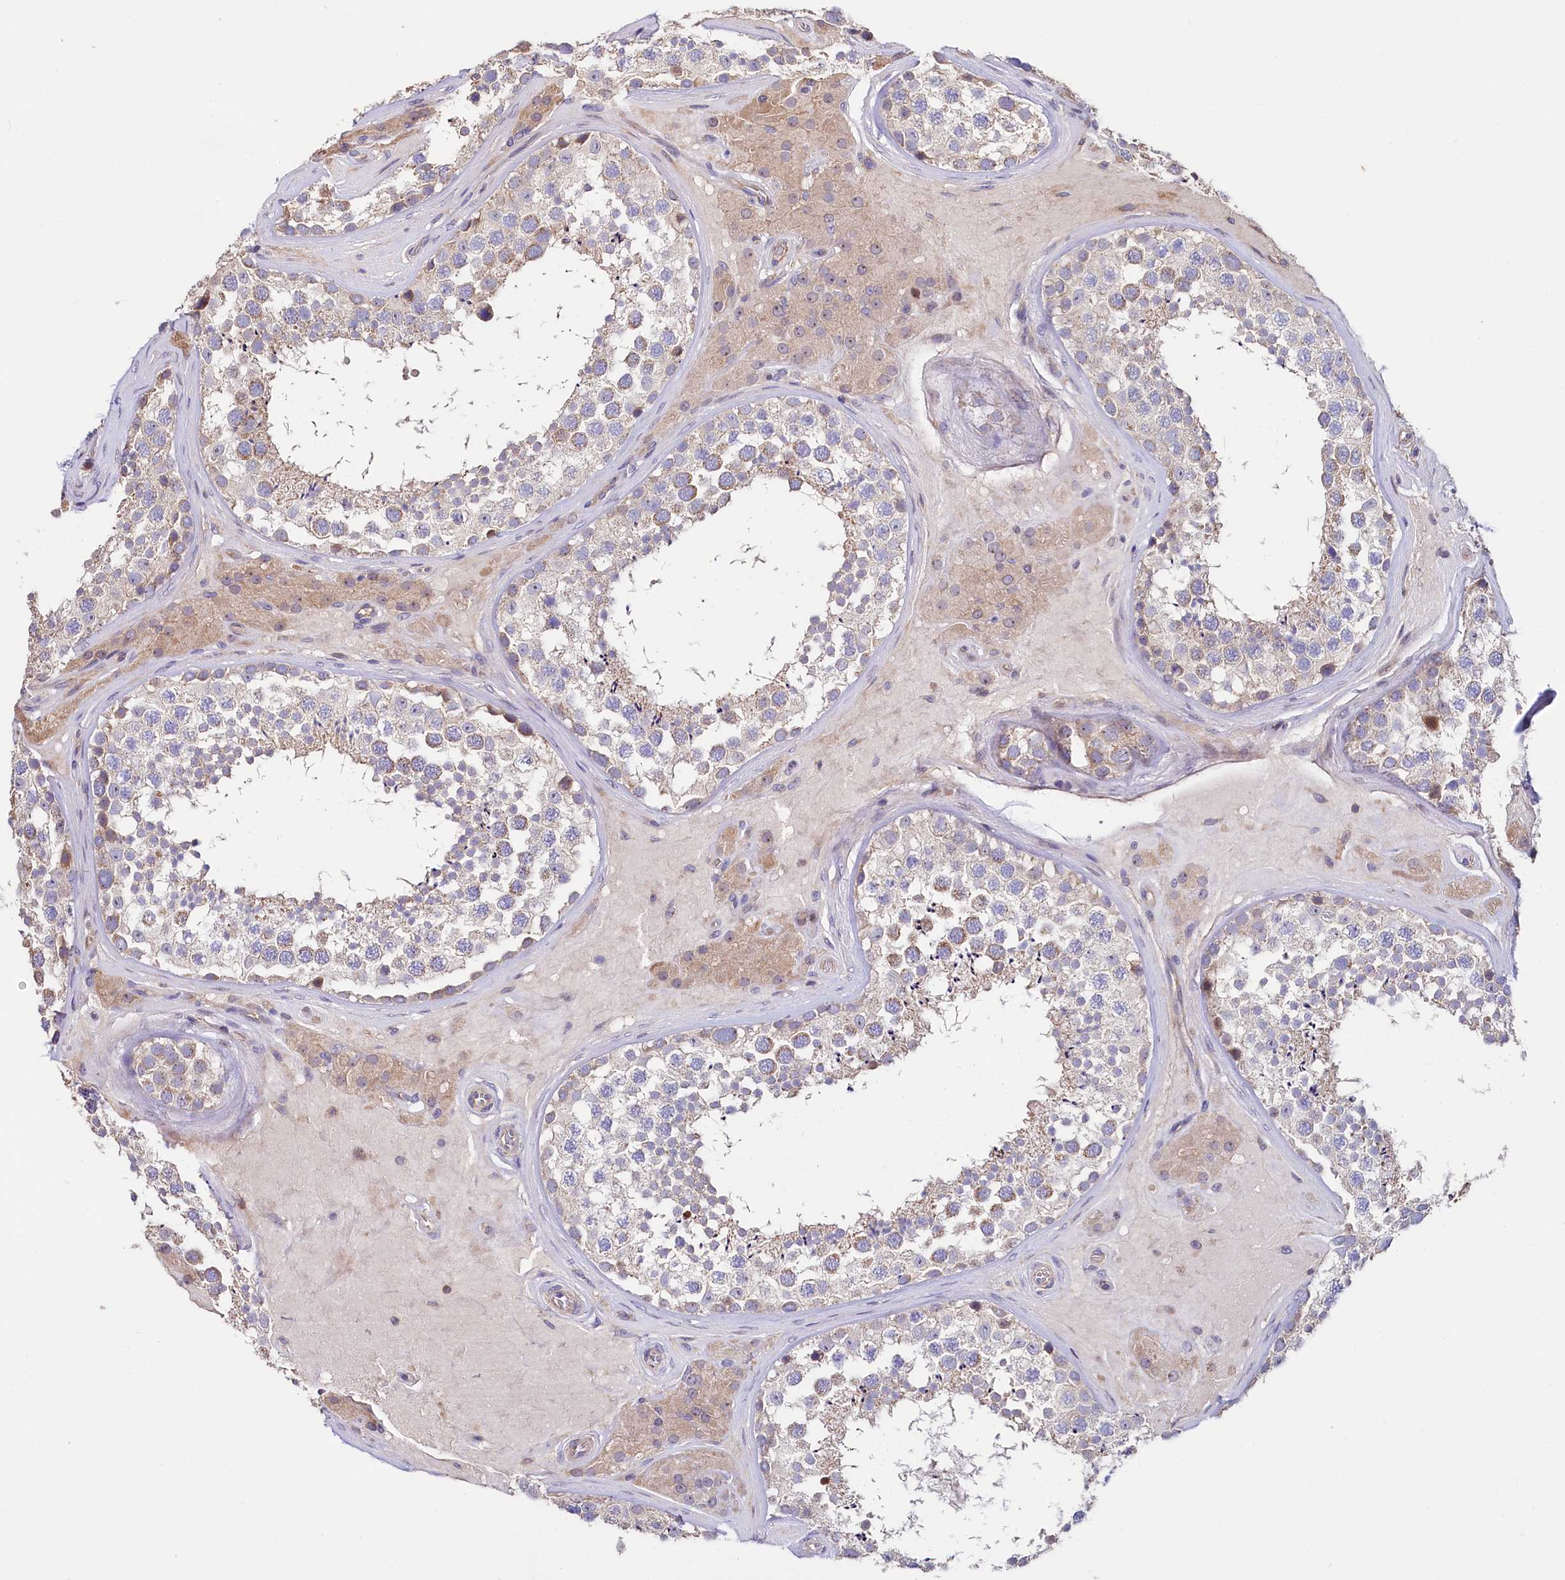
{"staining": {"intensity": "moderate", "quantity": "<25%", "location": "cytoplasmic/membranous"}, "tissue": "testis", "cell_type": "Cells in seminiferous ducts", "image_type": "normal", "snomed": [{"axis": "morphology", "description": "Normal tissue, NOS"}, {"axis": "topography", "description": "Testis"}], "caption": "Immunohistochemistry micrograph of normal human testis stained for a protein (brown), which displays low levels of moderate cytoplasmic/membranous expression in about <25% of cells in seminiferous ducts.", "gene": "RPUSD3", "patient": {"sex": "male", "age": 46}}